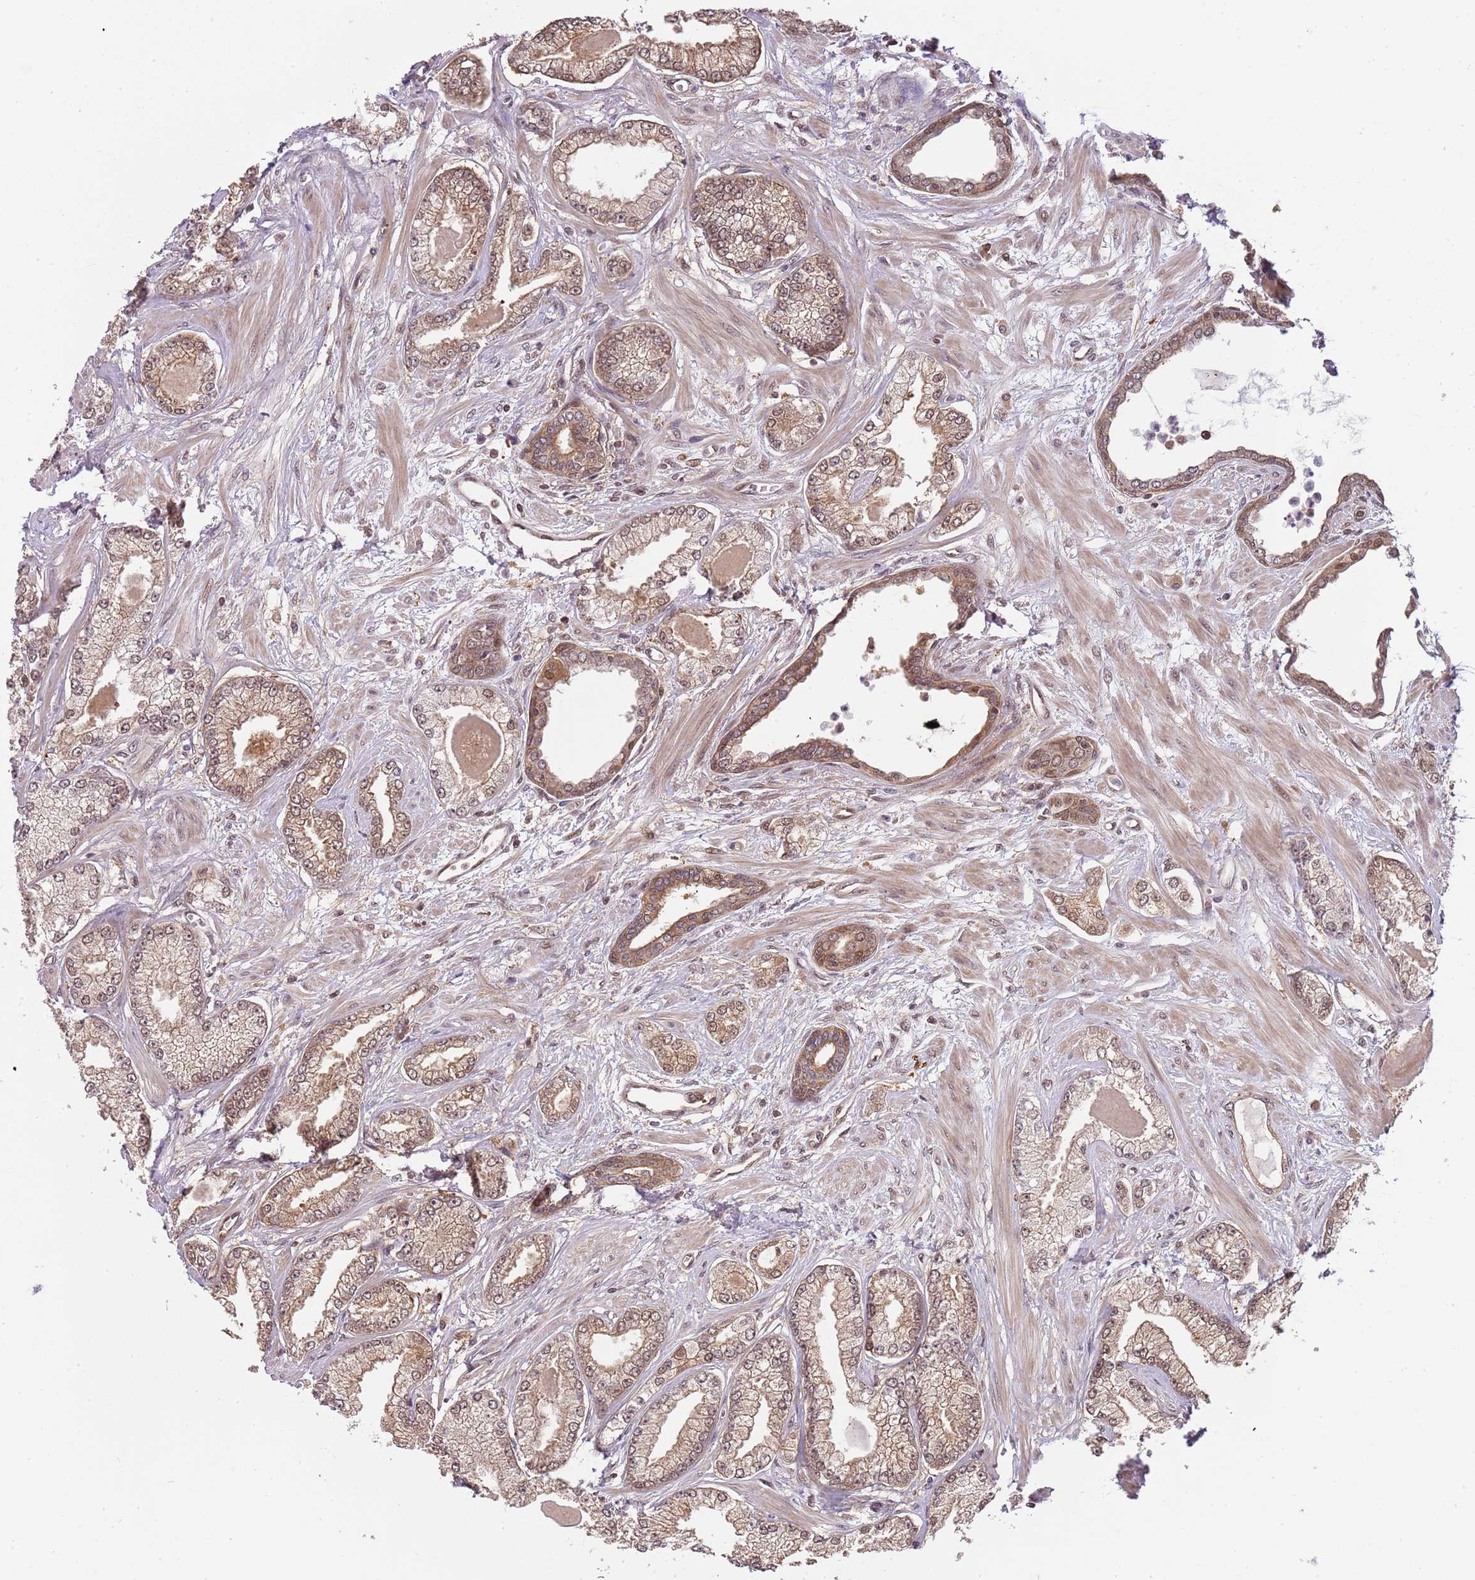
{"staining": {"intensity": "moderate", "quantity": ">75%", "location": "cytoplasmic/membranous,nuclear"}, "tissue": "prostate cancer", "cell_type": "Tumor cells", "image_type": "cancer", "snomed": [{"axis": "morphology", "description": "Adenocarcinoma, Low grade"}, {"axis": "topography", "description": "Prostate"}], "caption": "Prostate cancer (adenocarcinoma (low-grade)) stained for a protein shows moderate cytoplasmic/membranous and nuclear positivity in tumor cells.", "gene": "PLSCR5", "patient": {"sex": "male", "age": 64}}